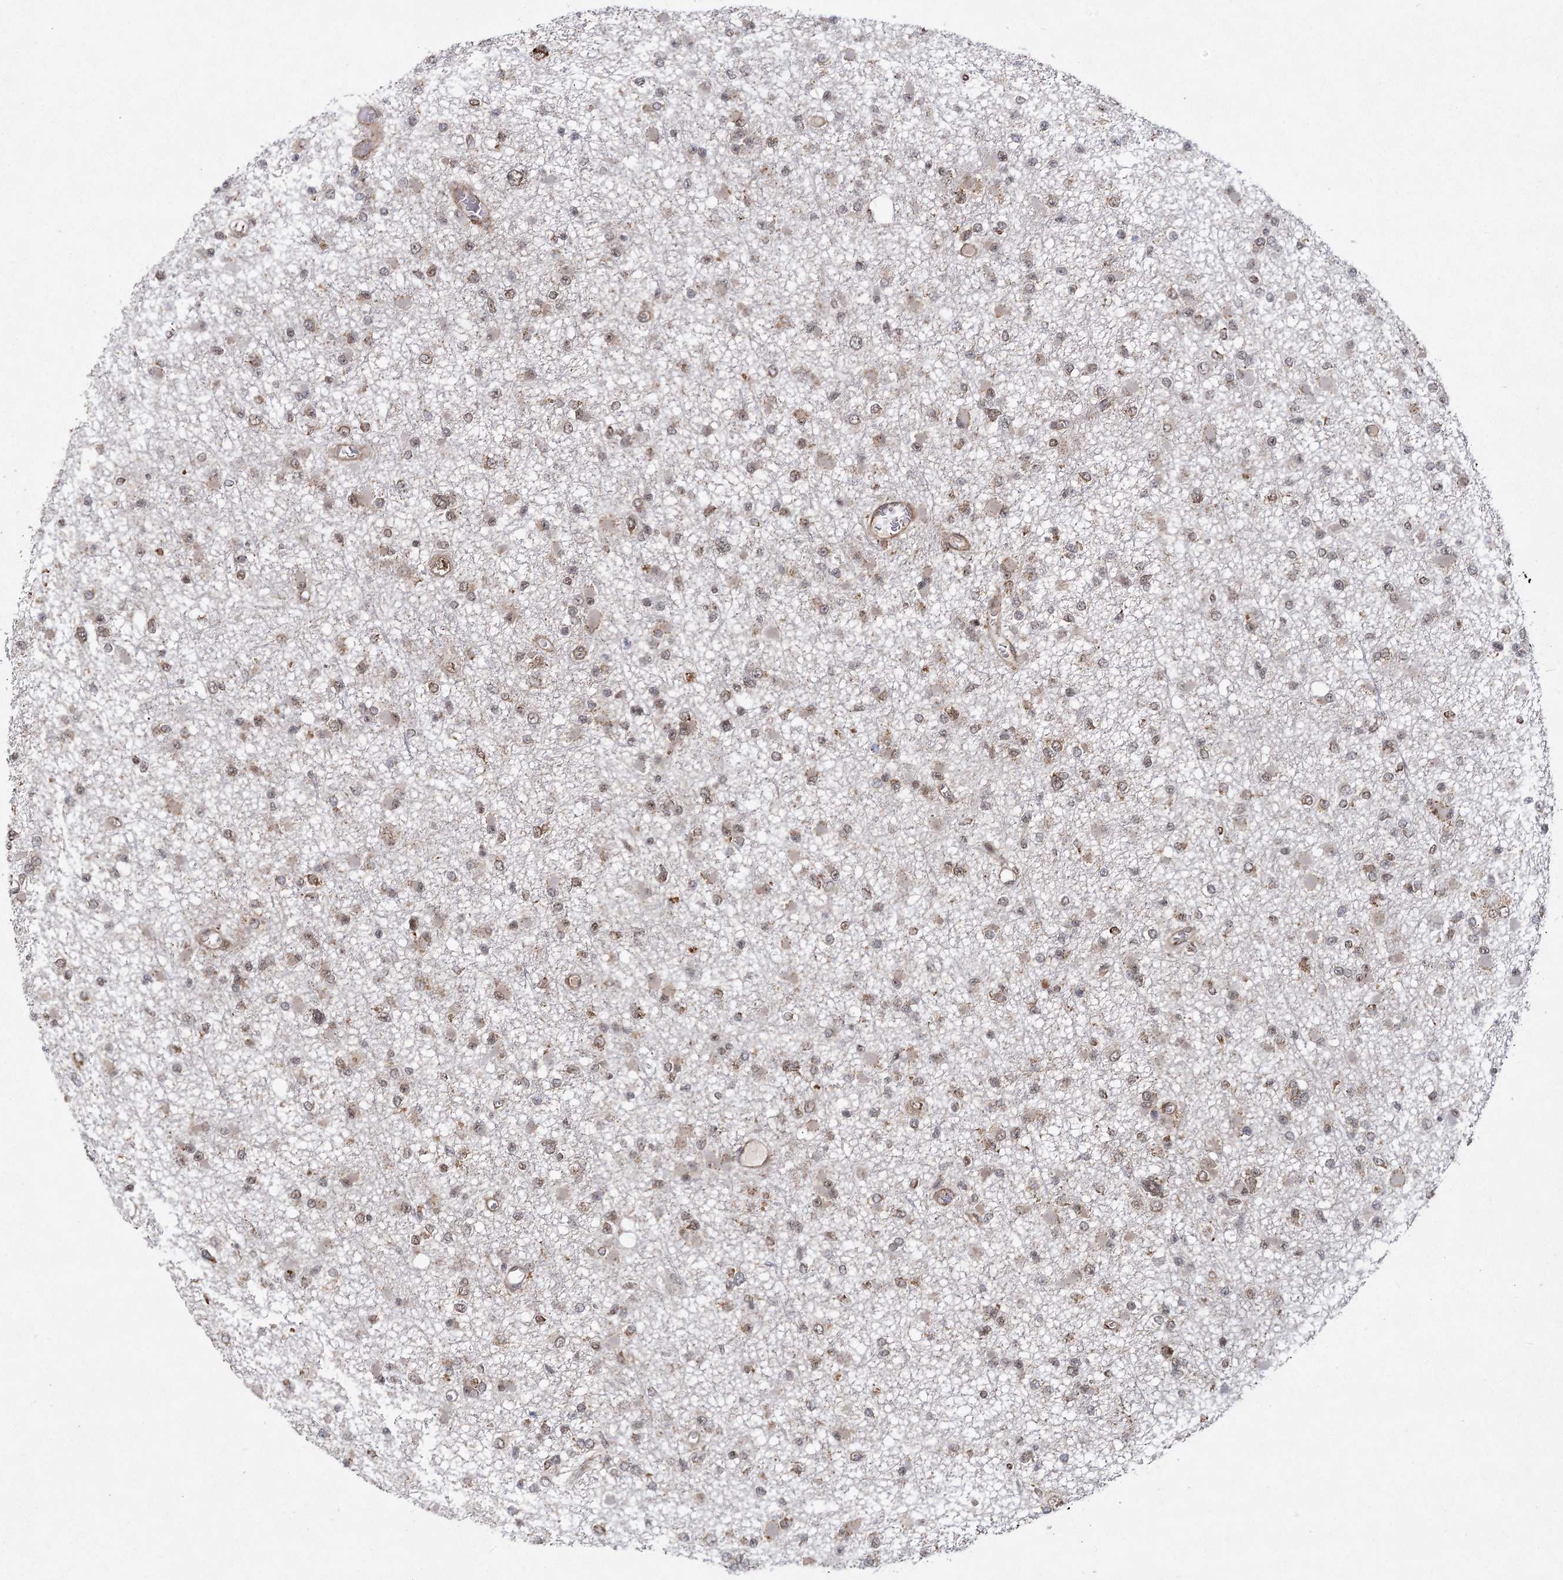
{"staining": {"intensity": "weak", "quantity": "25%-75%", "location": "nuclear"}, "tissue": "glioma", "cell_type": "Tumor cells", "image_type": "cancer", "snomed": [{"axis": "morphology", "description": "Glioma, malignant, Low grade"}, {"axis": "topography", "description": "Brain"}], "caption": "The image reveals staining of glioma, revealing weak nuclear protein positivity (brown color) within tumor cells.", "gene": "ZCCHC24", "patient": {"sex": "female", "age": 22}}